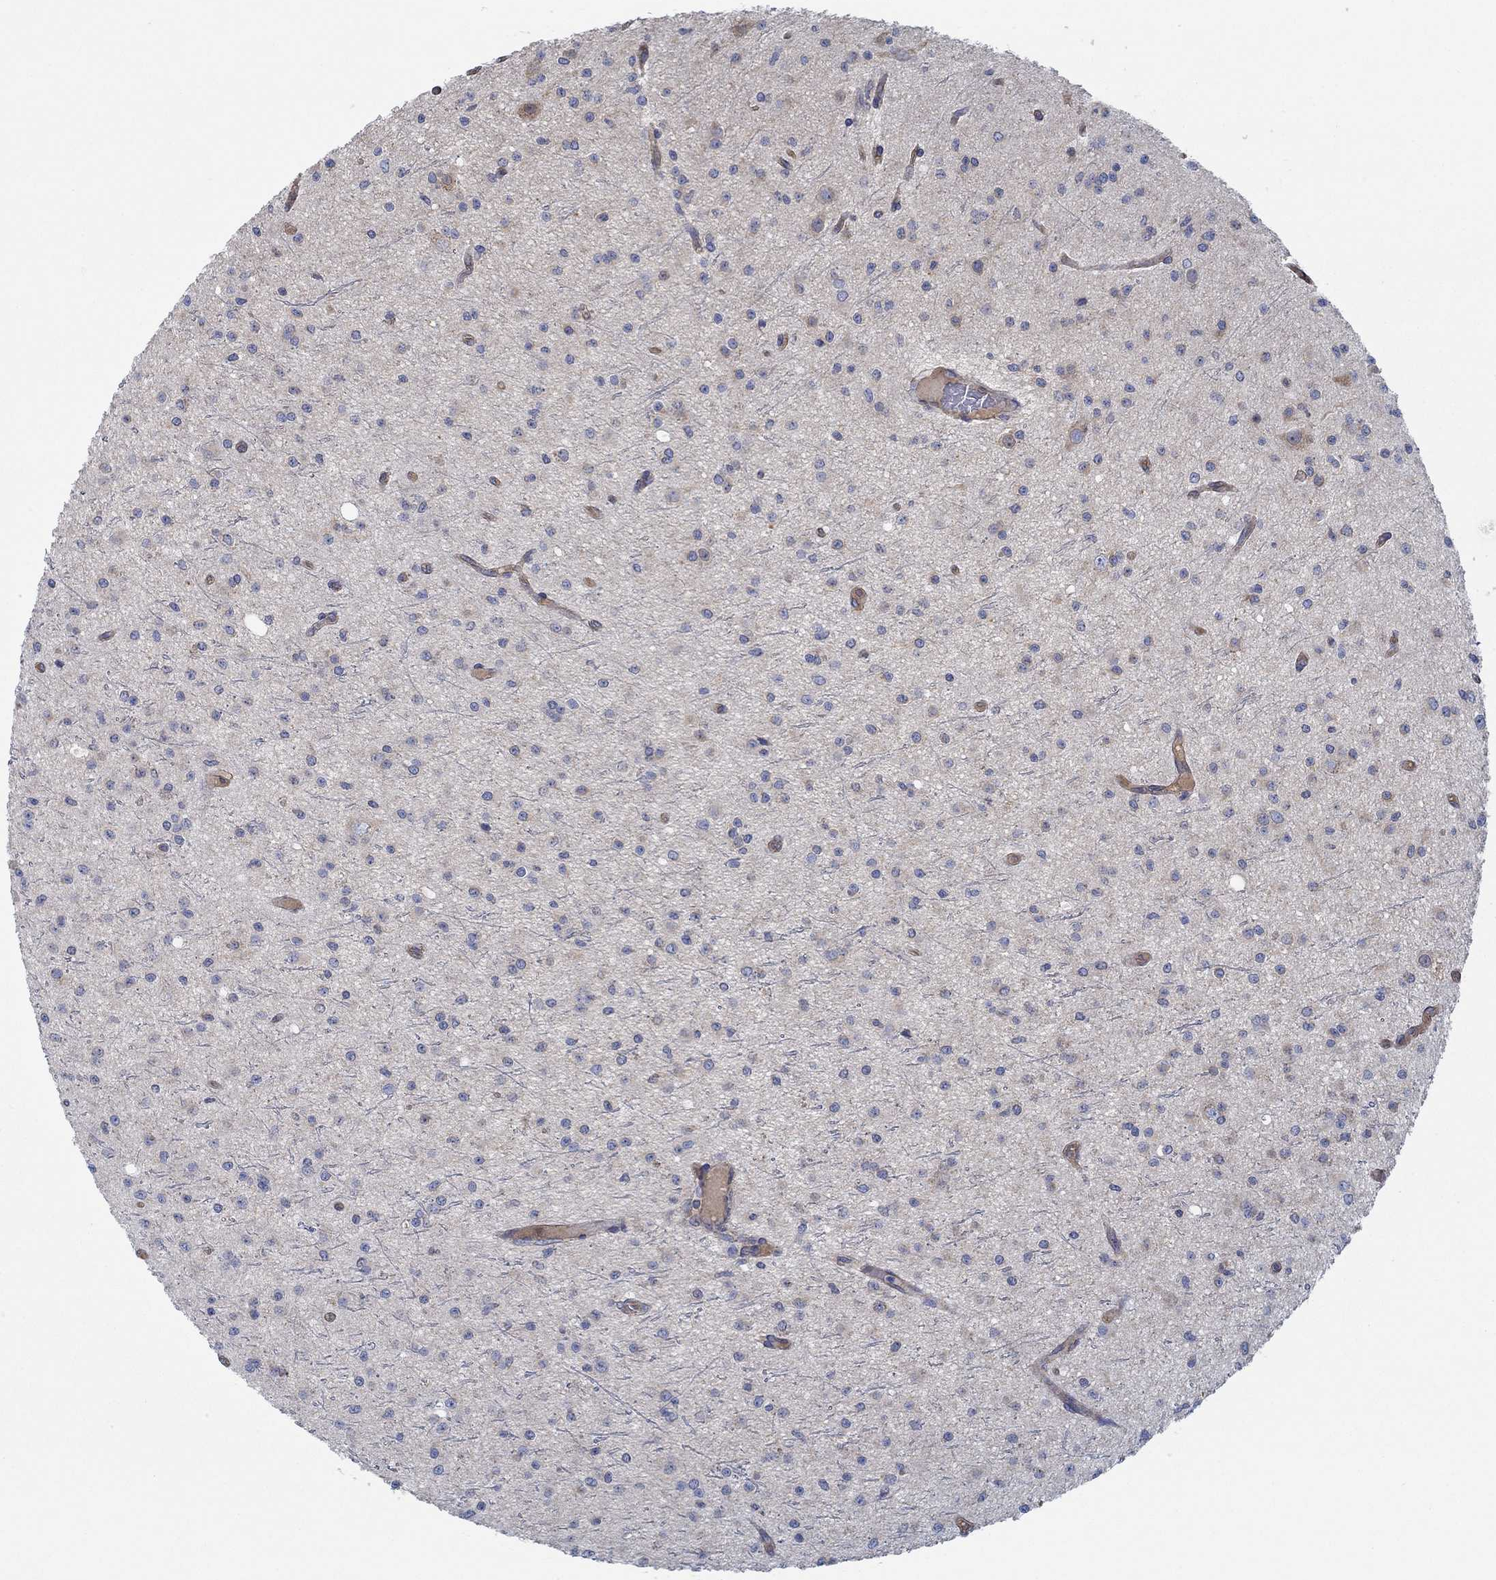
{"staining": {"intensity": "weak", "quantity": "<25%", "location": "cytoplasmic/membranous"}, "tissue": "glioma", "cell_type": "Tumor cells", "image_type": "cancer", "snomed": [{"axis": "morphology", "description": "Glioma, malignant, Low grade"}, {"axis": "topography", "description": "Brain"}], "caption": "Immunohistochemistry (IHC) of glioma exhibits no positivity in tumor cells.", "gene": "SPAG9", "patient": {"sex": "male", "age": 27}}